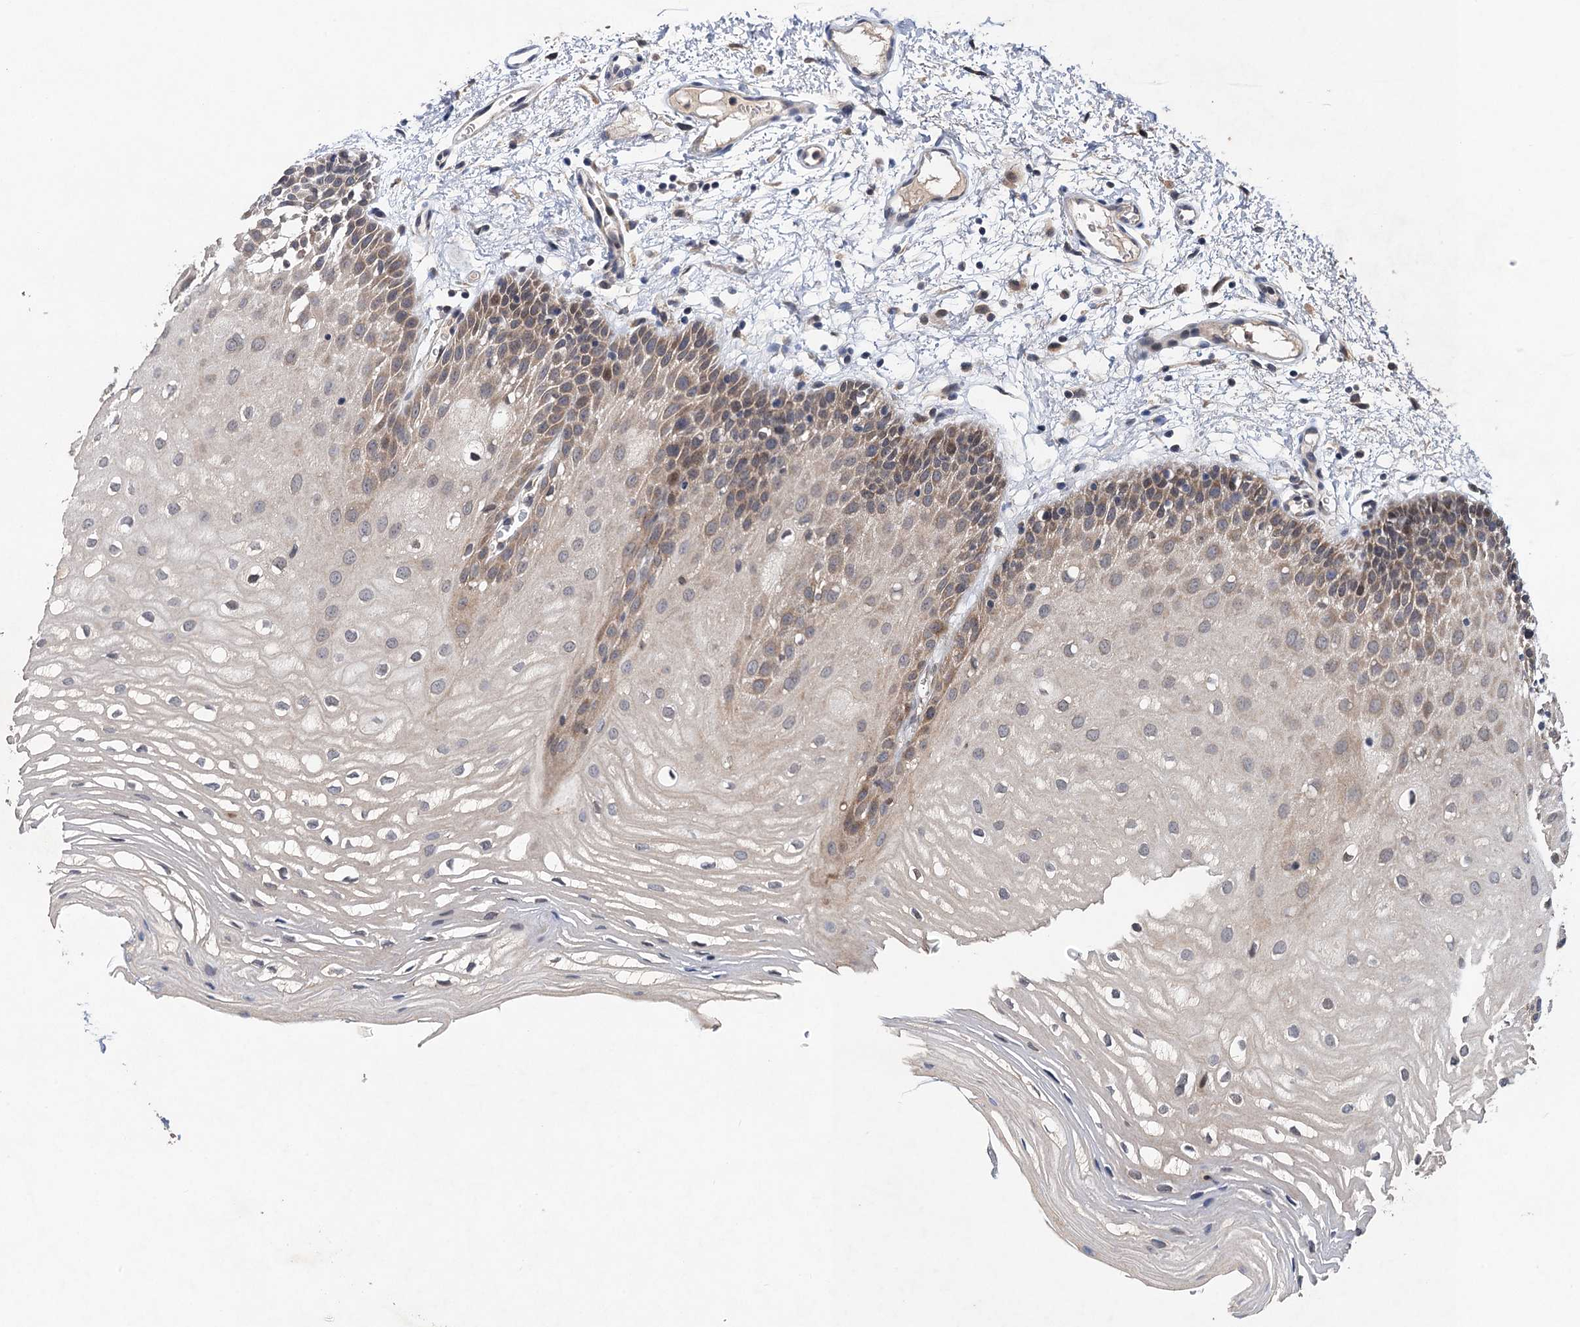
{"staining": {"intensity": "weak", "quantity": "25%-75%", "location": "cytoplasmic/membranous"}, "tissue": "oral mucosa", "cell_type": "Squamous epithelial cells", "image_type": "normal", "snomed": [{"axis": "morphology", "description": "Normal tissue, NOS"}, {"axis": "topography", "description": "Oral tissue"}, {"axis": "topography", "description": "Tounge, NOS"}], "caption": "This photomicrograph exhibits immunohistochemistry (IHC) staining of unremarkable oral mucosa, with low weak cytoplasmic/membranous expression in about 25%-75% of squamous epithelial cells.", "gene": "TMEM39B", "patient": {"sex": "female", "age": 73}}